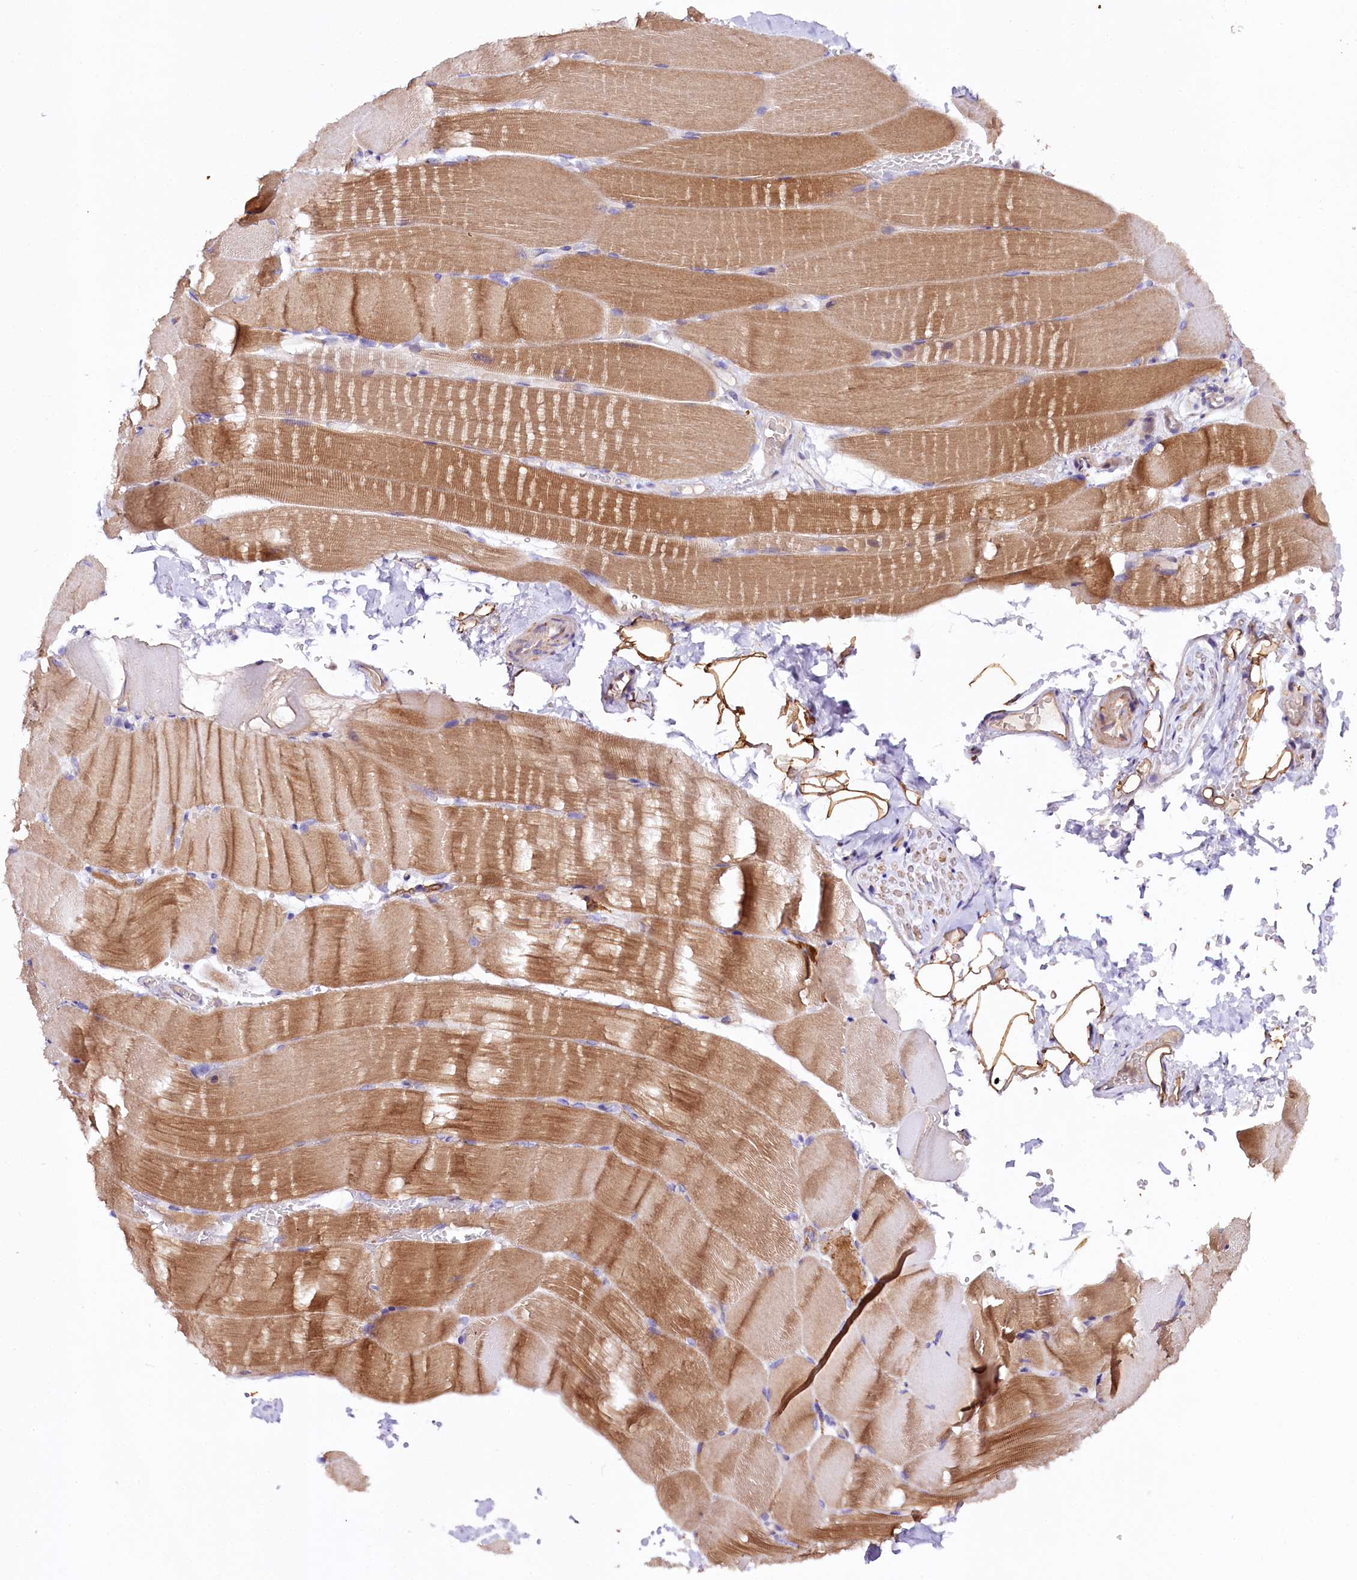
{"staining": {"intensity": "moderate", "quantity": ">75%", "location": "cytoplasmic/membranous"}, "tissue": "skeletal muscle", "cell_type": "Myocytes", "image_type": "normal", "snomed": [{"axis": "morphology", "description": "Normal tissue, NOS"}, {"axis": "topography", "description": "Skeletal muscle"}, {"axis": "topography", "description": "Parathyroid gland"}], "caption": "Unremarkable skeletal muscle was stained to show a protein in brown. There is medium levels of moderate cytoplasmic/membranous staining in approximately >75% of myocytes. (Brightfield microscopy of DAB IHC at high magnification).", "gene": "SACM1L", "patient": {"sex": "female", "age": 37}}